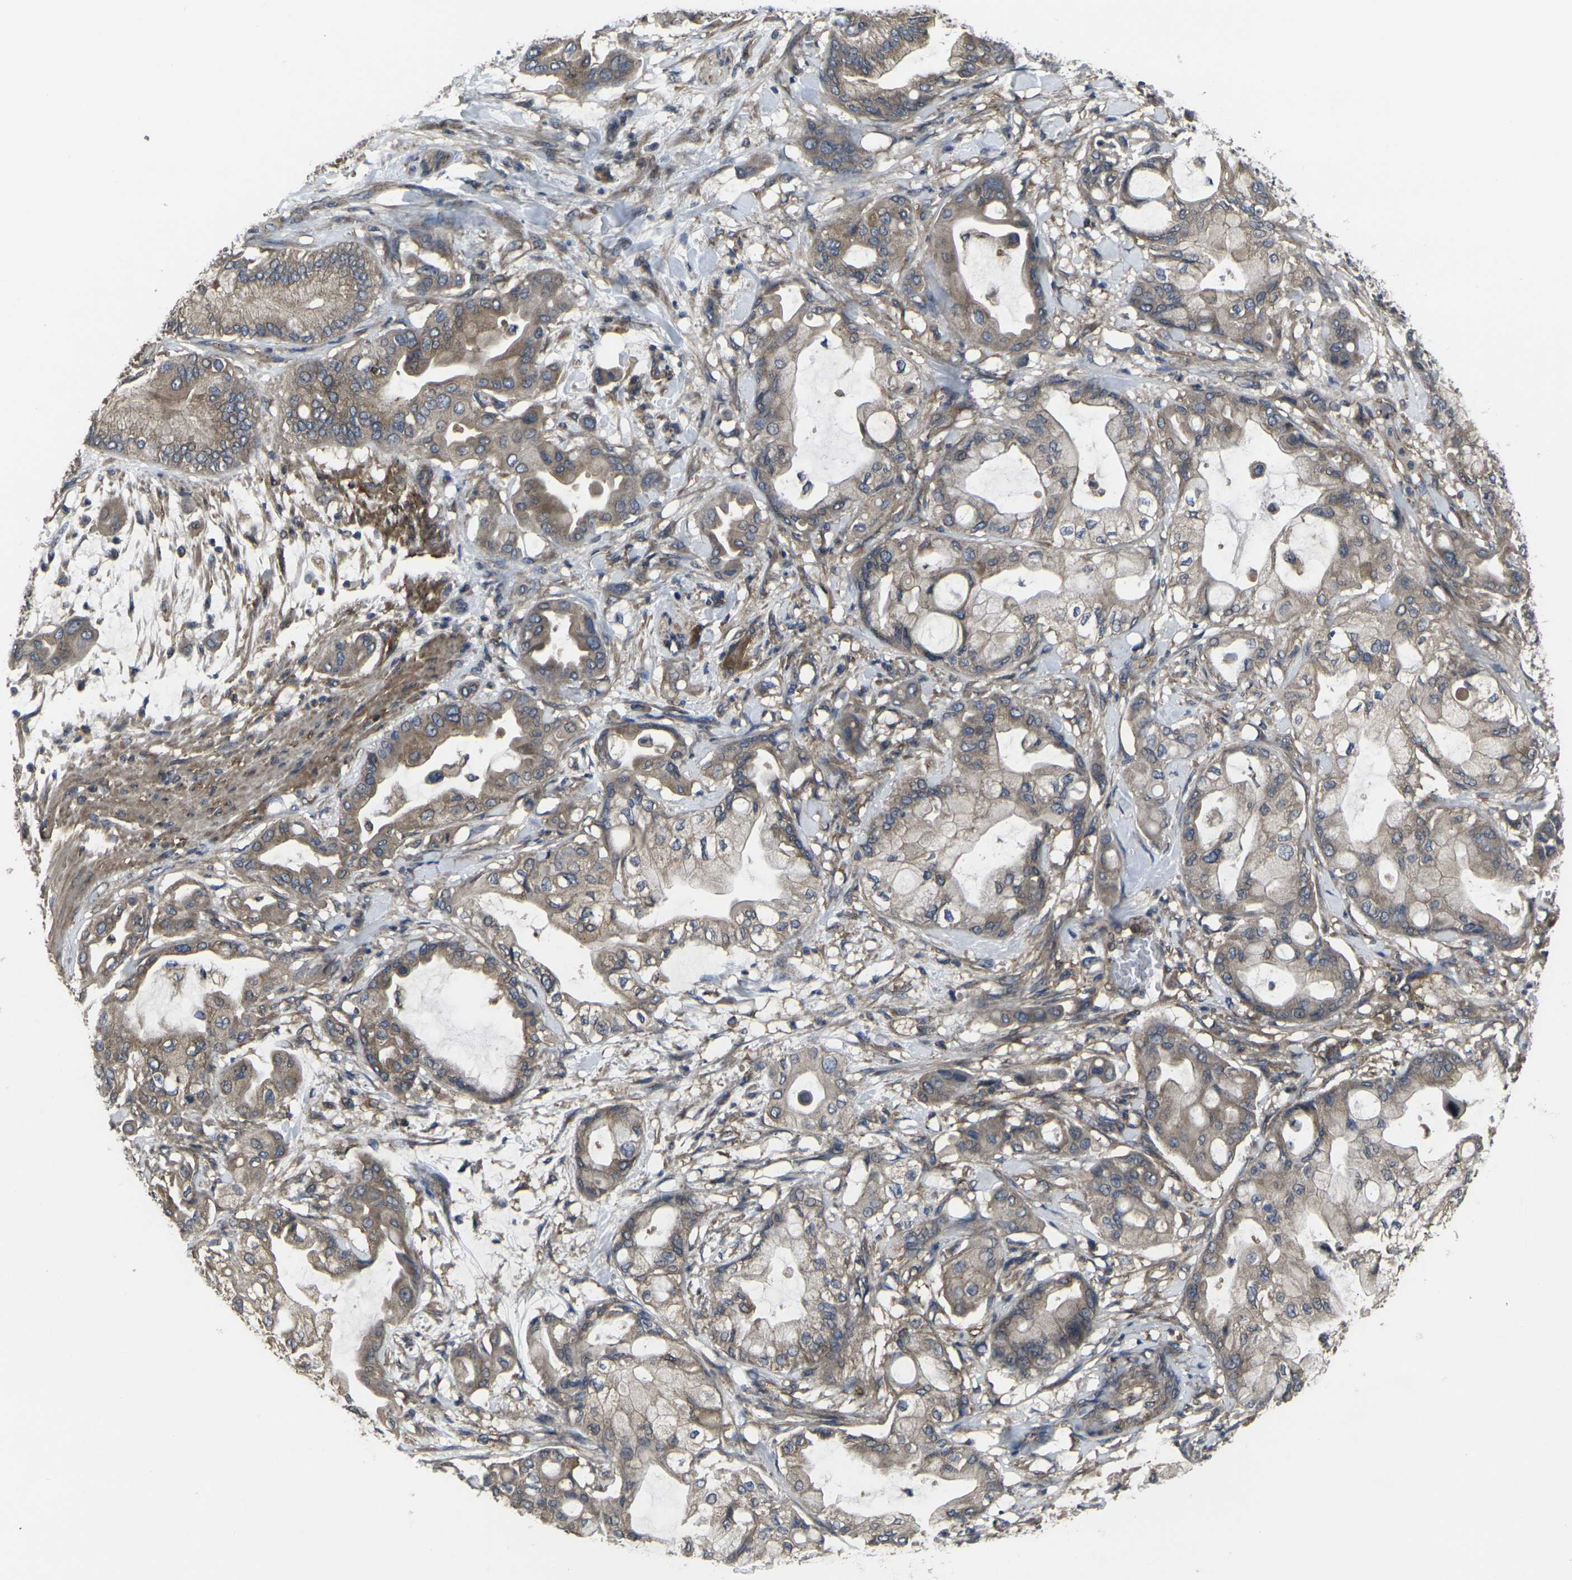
{"staining": {"intensity": "moderate", "quantity": ">75%", "location": "cytoplasmic/membranous"}, "tissue": "pancreatic cancer", "cell_type": "Tumor cells", "image_type": "cancer", "snomed": [{"axis": "morphology", "description": "Adenocarcinoma, NOS"}, {"axis": "morphology", "description": "Adenocarcinoma, metastatic, NOS"}, {"axis": "topography", "description": "Lymph node"}, {"axis": "topography", "description": "Pancreas"}, {"axis": "topography", "description": "Duodenum"}], "caption": "A medium amount of moderate cytoplasmic/membranous positivity is present in about >75% of tumor cells in pancreatic cancer (metastatic adenocarcinoma) tissue. (brown staining indicates protein expression, while blue staining denotes nuclei).", "gene": "PRKACB", "patient": {"sex": "female", "age": 64}}